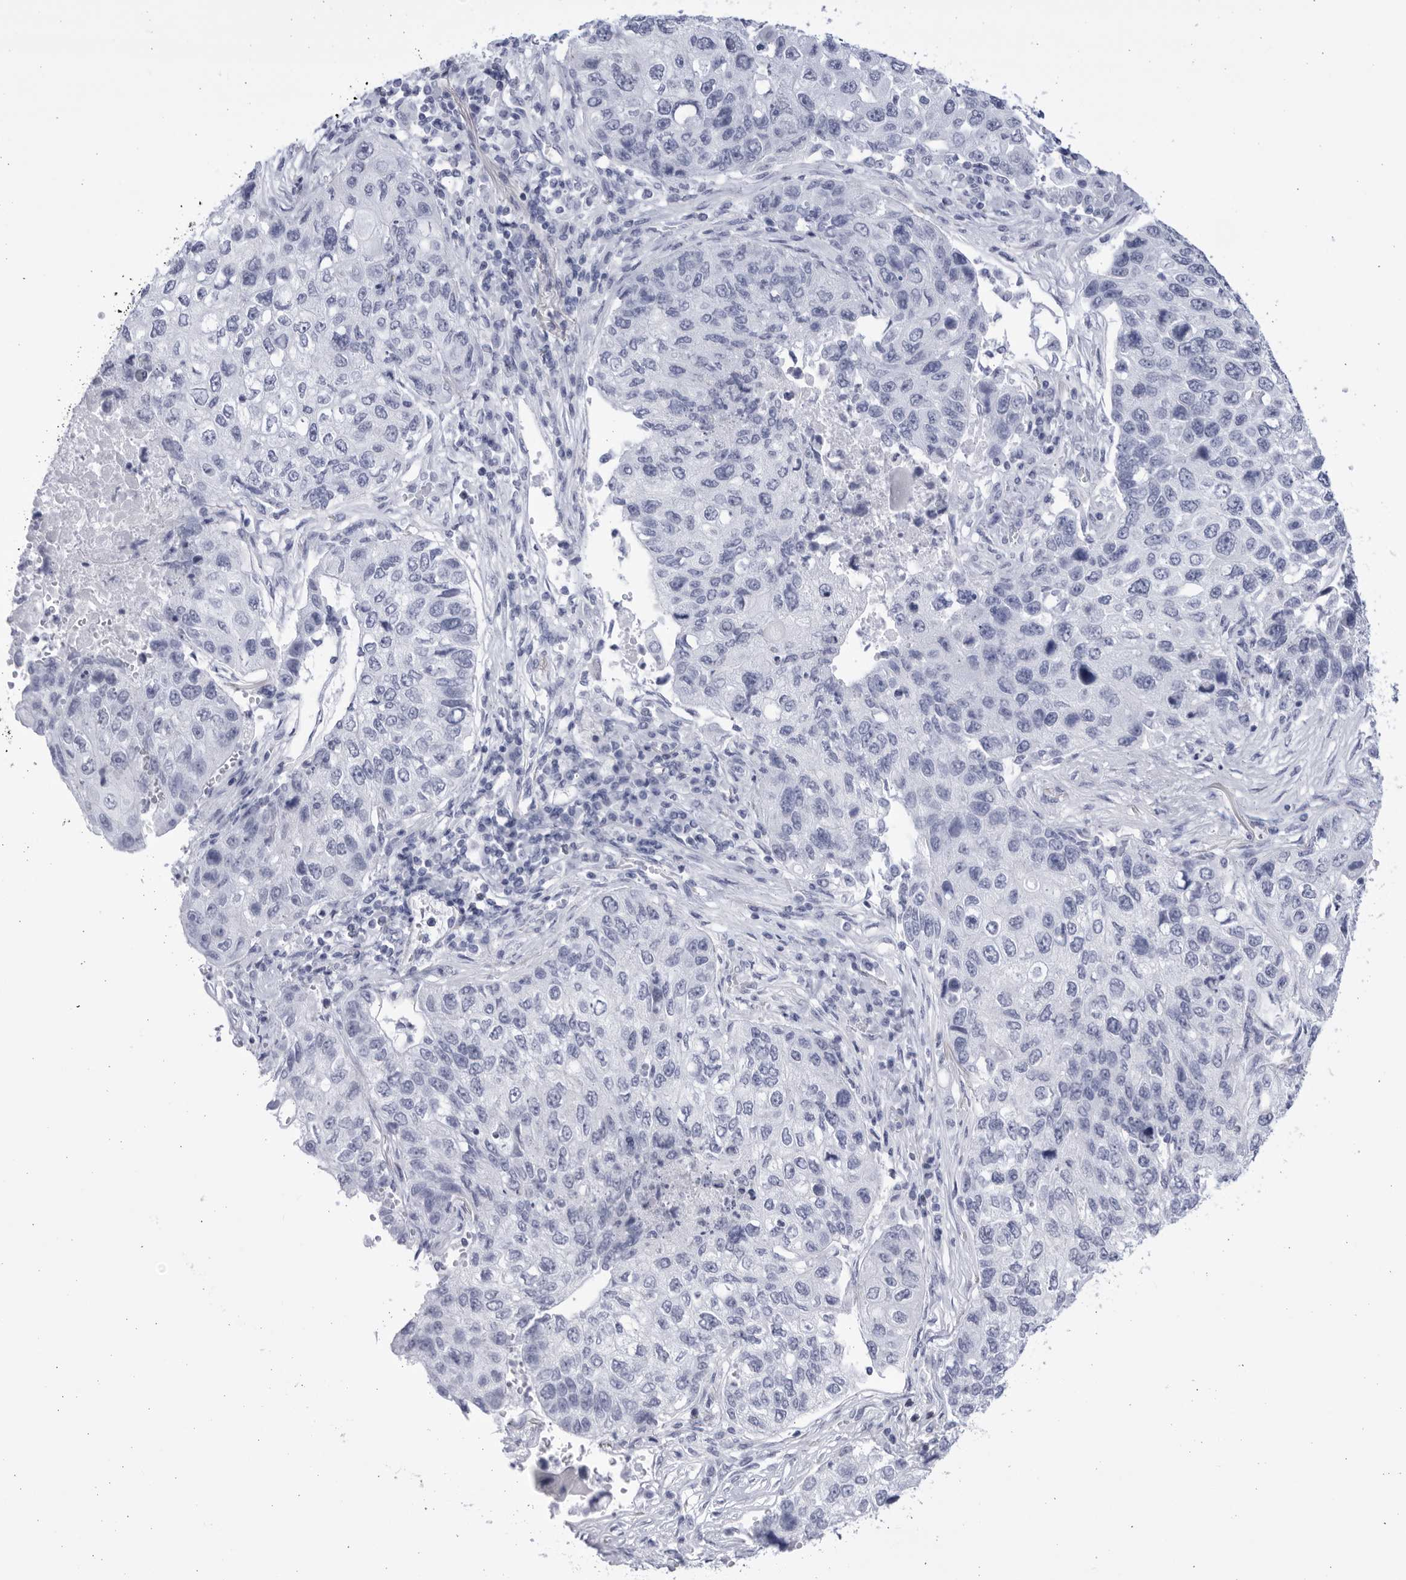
{"staining": {"intensity": "negative", "quantity": "none", "location": "none"}, "tissue": "lung cancer", "cell_type": "Tumor cells", "image_type": "cancer", "snomed": [{"axis": "morphology", "description": "Squamous cell carcinoma, NOS"}, {"axis": "topography", "description": "Lung"}], "caption": "Tumor cells show no significant protein staining in lung squamous cell carcinoma. The staining is performed using DAB brown chromogen with nuclei counter-stained in using hematoxylin.", "gene": "CCDC181", "patient": {"sex": "male", "age": 61}}